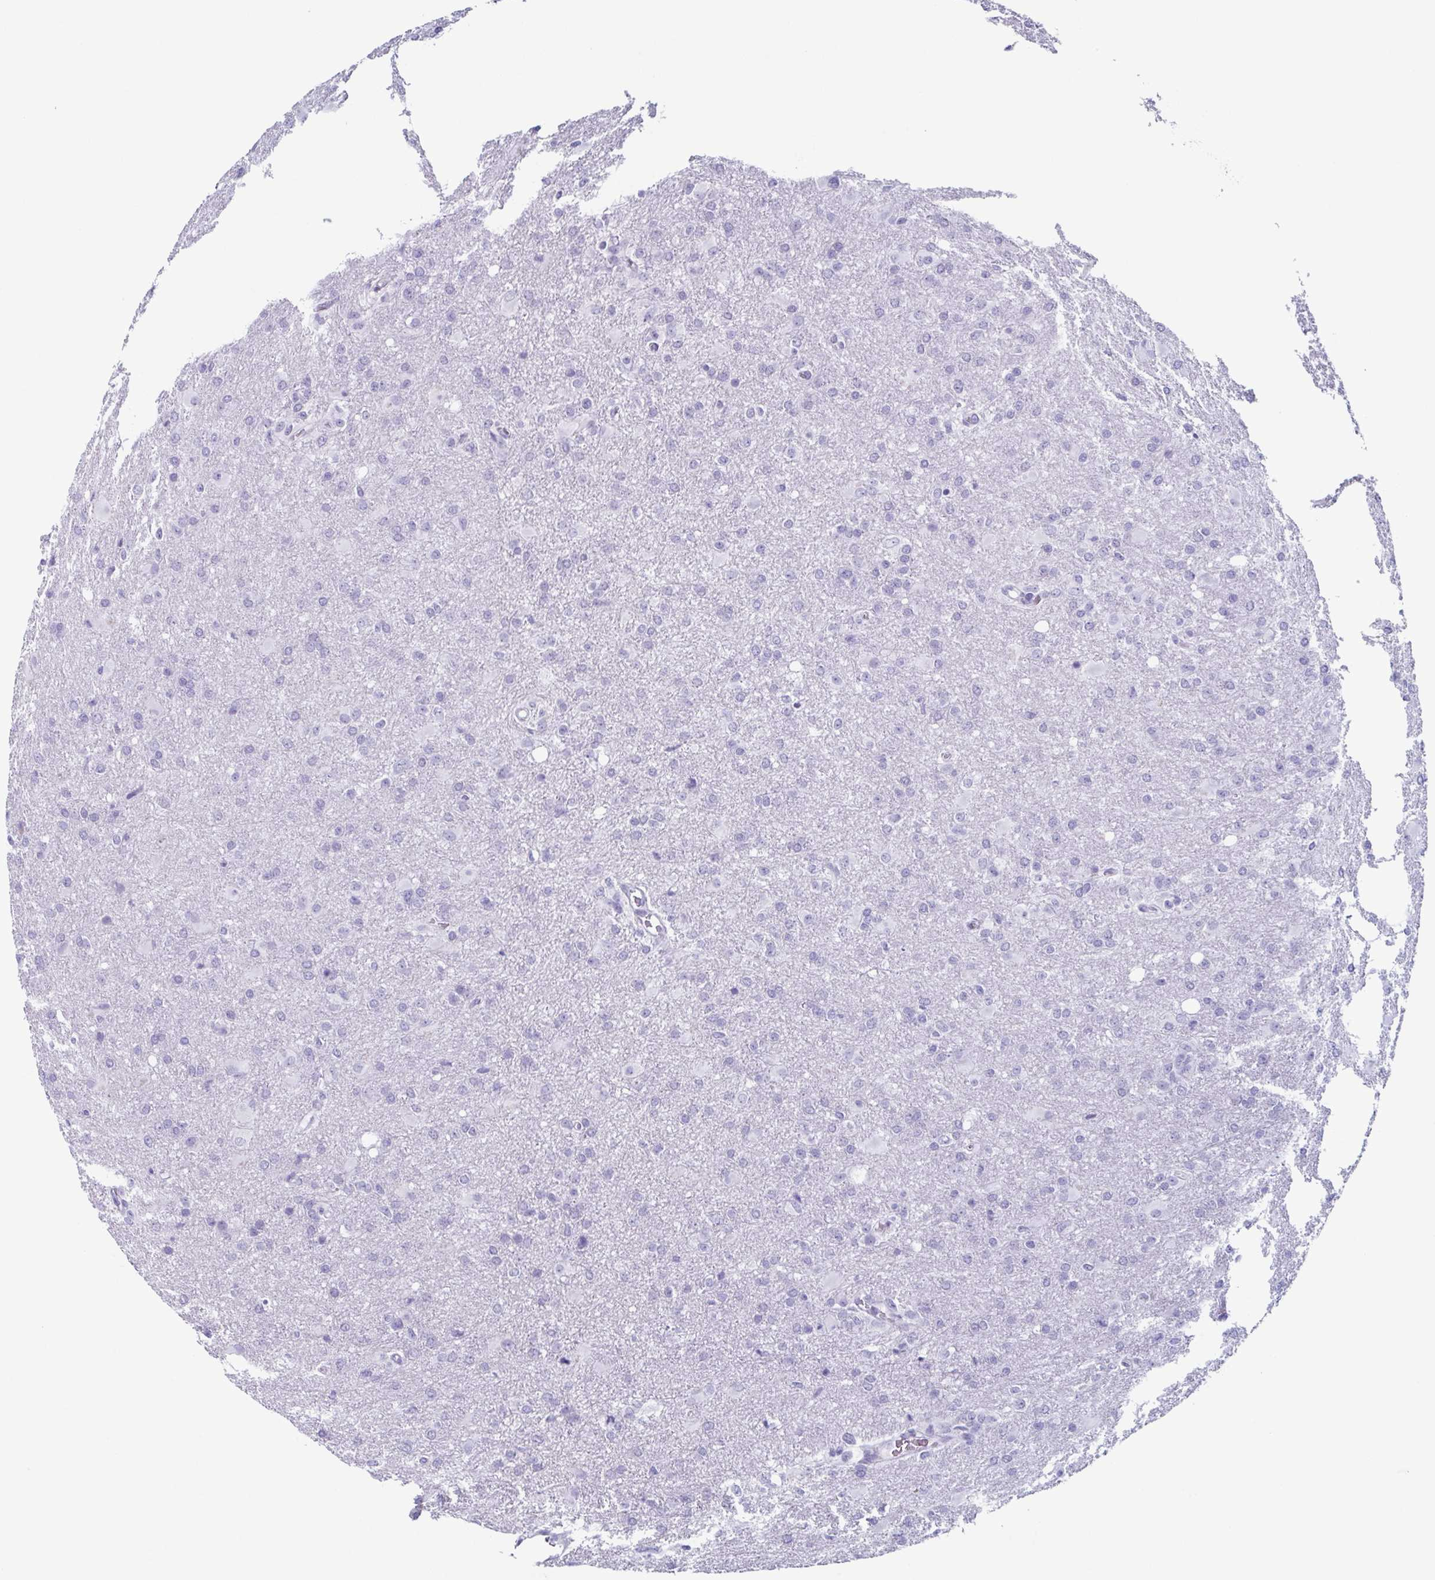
{"staining": {"intensity": "negative", "quantity": "none", "location": "none"}, "tissue": "glioma", "cell_type": "Tumor cells", "image_type": "cancer", "snomed": [{"axis": "morphology", "description": "Glioma, malignant, High grade"}, {"axis": "topography", "description": "Brain"}], "caption": "Immunohistochemistry of human high-grade glioma (malignant) shows no positivity in tumor cells.", "gene": "ENKUR", "patient": {"sex": "male", "age": 68}}